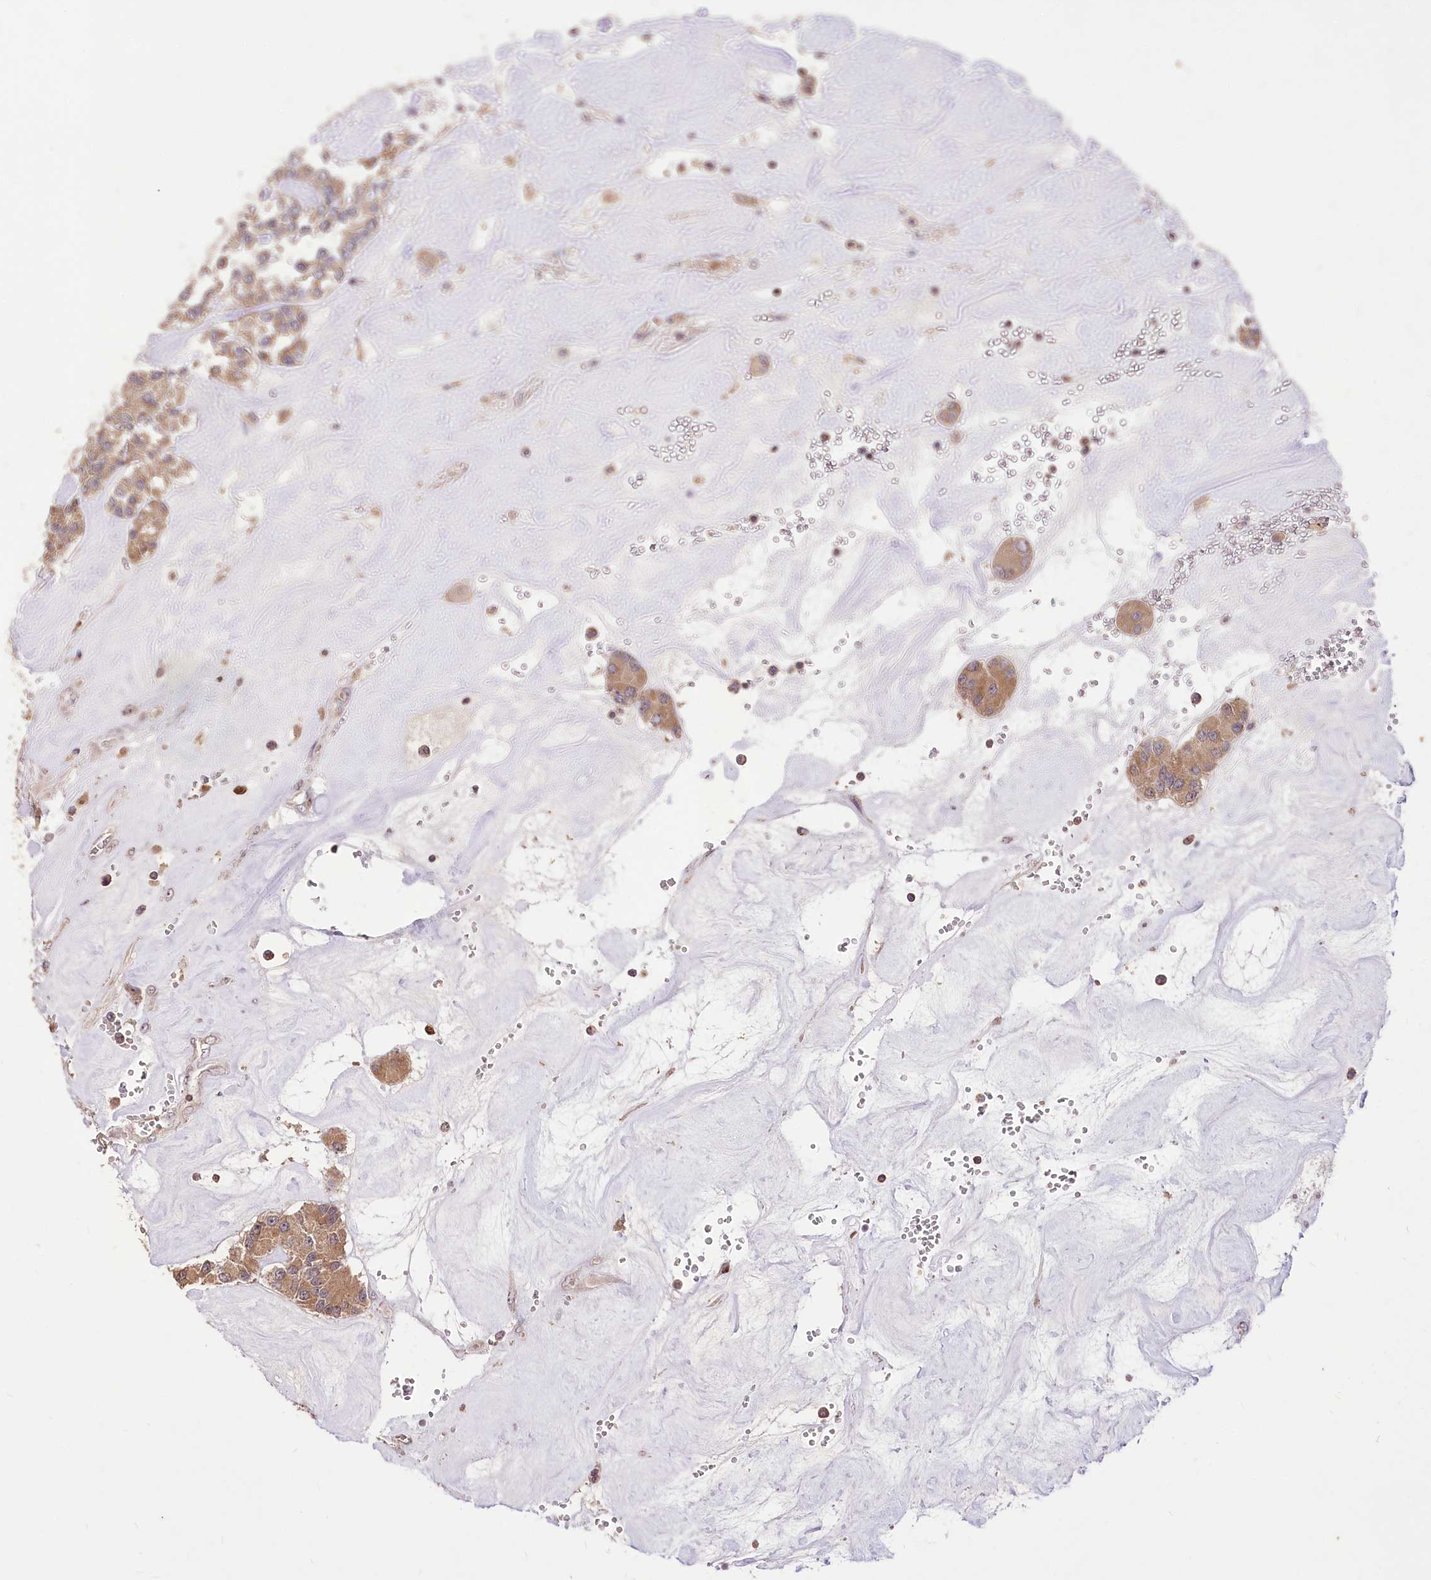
{"staining": {"intensity": "moderate", "quantity": ">75%", "location": "cytoplasmic/membranous"}, "tissue": "carcinoid", "cell_type": "Tumor cells", "image_type": "cancer", "snomed": [{"axis": "morphology", "description": "Carcinoid, malignant, NOS"}, {"axis": "topography", "description": "Pancreas"}], "caption": "Immunohistochemical staining of carcinoid (malignant) demonstrates moderate cytoplasmic/membranous protein expression in approximately >75% of tumor cells.", "gene": "SERGEF", "patient": {"sex": "male", "age": 41}}